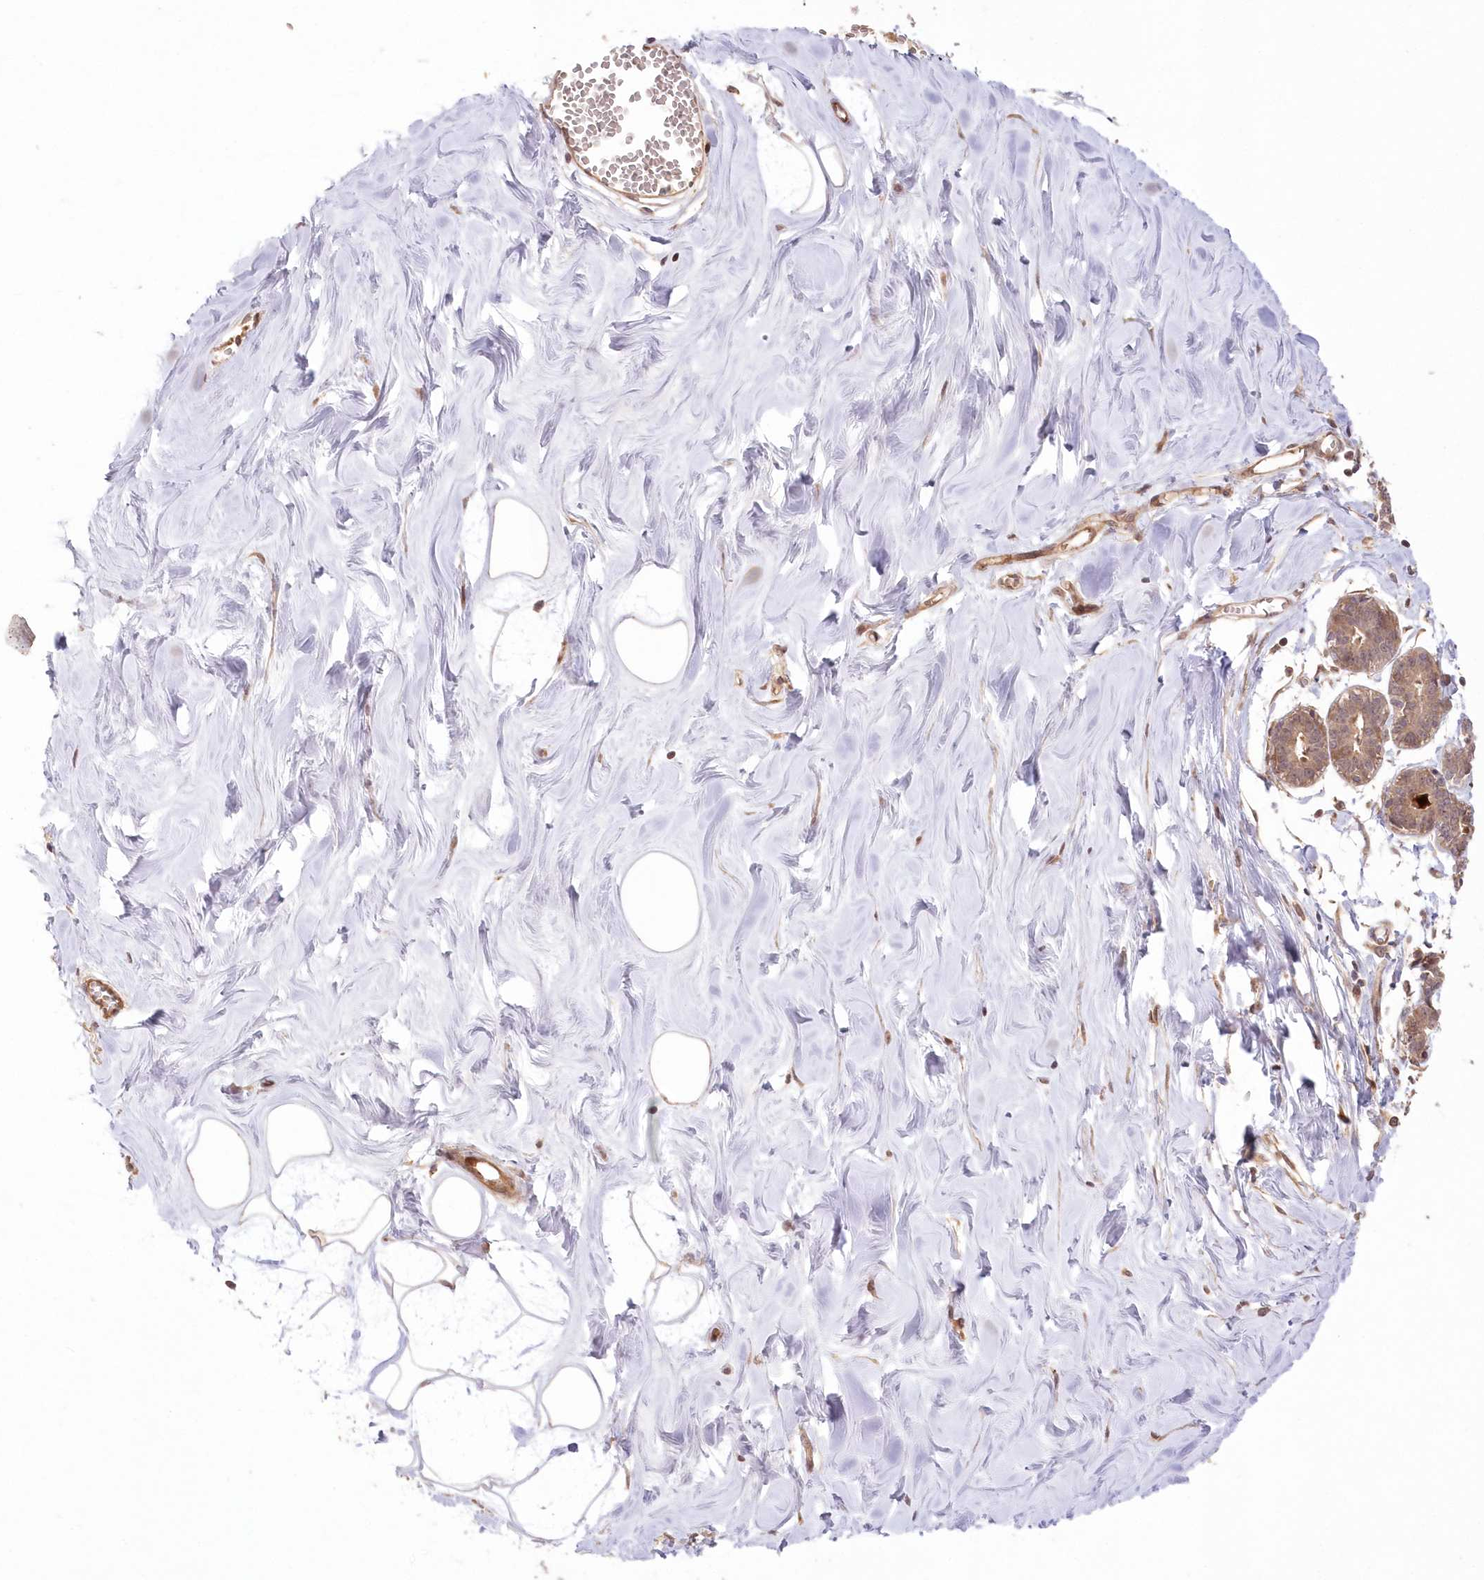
{"staining": {"intensity": "weak", "quantity": "25%-75%", "location": "cytoplasmic/membranous"}, "tissue": "breast", "cell_type": "Adipocytes", "image_type": "normal", "snomed": [{"axis": "morphology", "description": "Normal tissue, NOS"}, {"axis": "topography", "description": "Breast"}], "caption": "High-power microscopy captured an immunohistochemistry micrograph of normal breast, revealing weak cytoplasmic/membranous expression in approximately 25%-75% of adipocytes.", "gene": "UBTD2", "patient": {"sex": "female", "age": 27}}